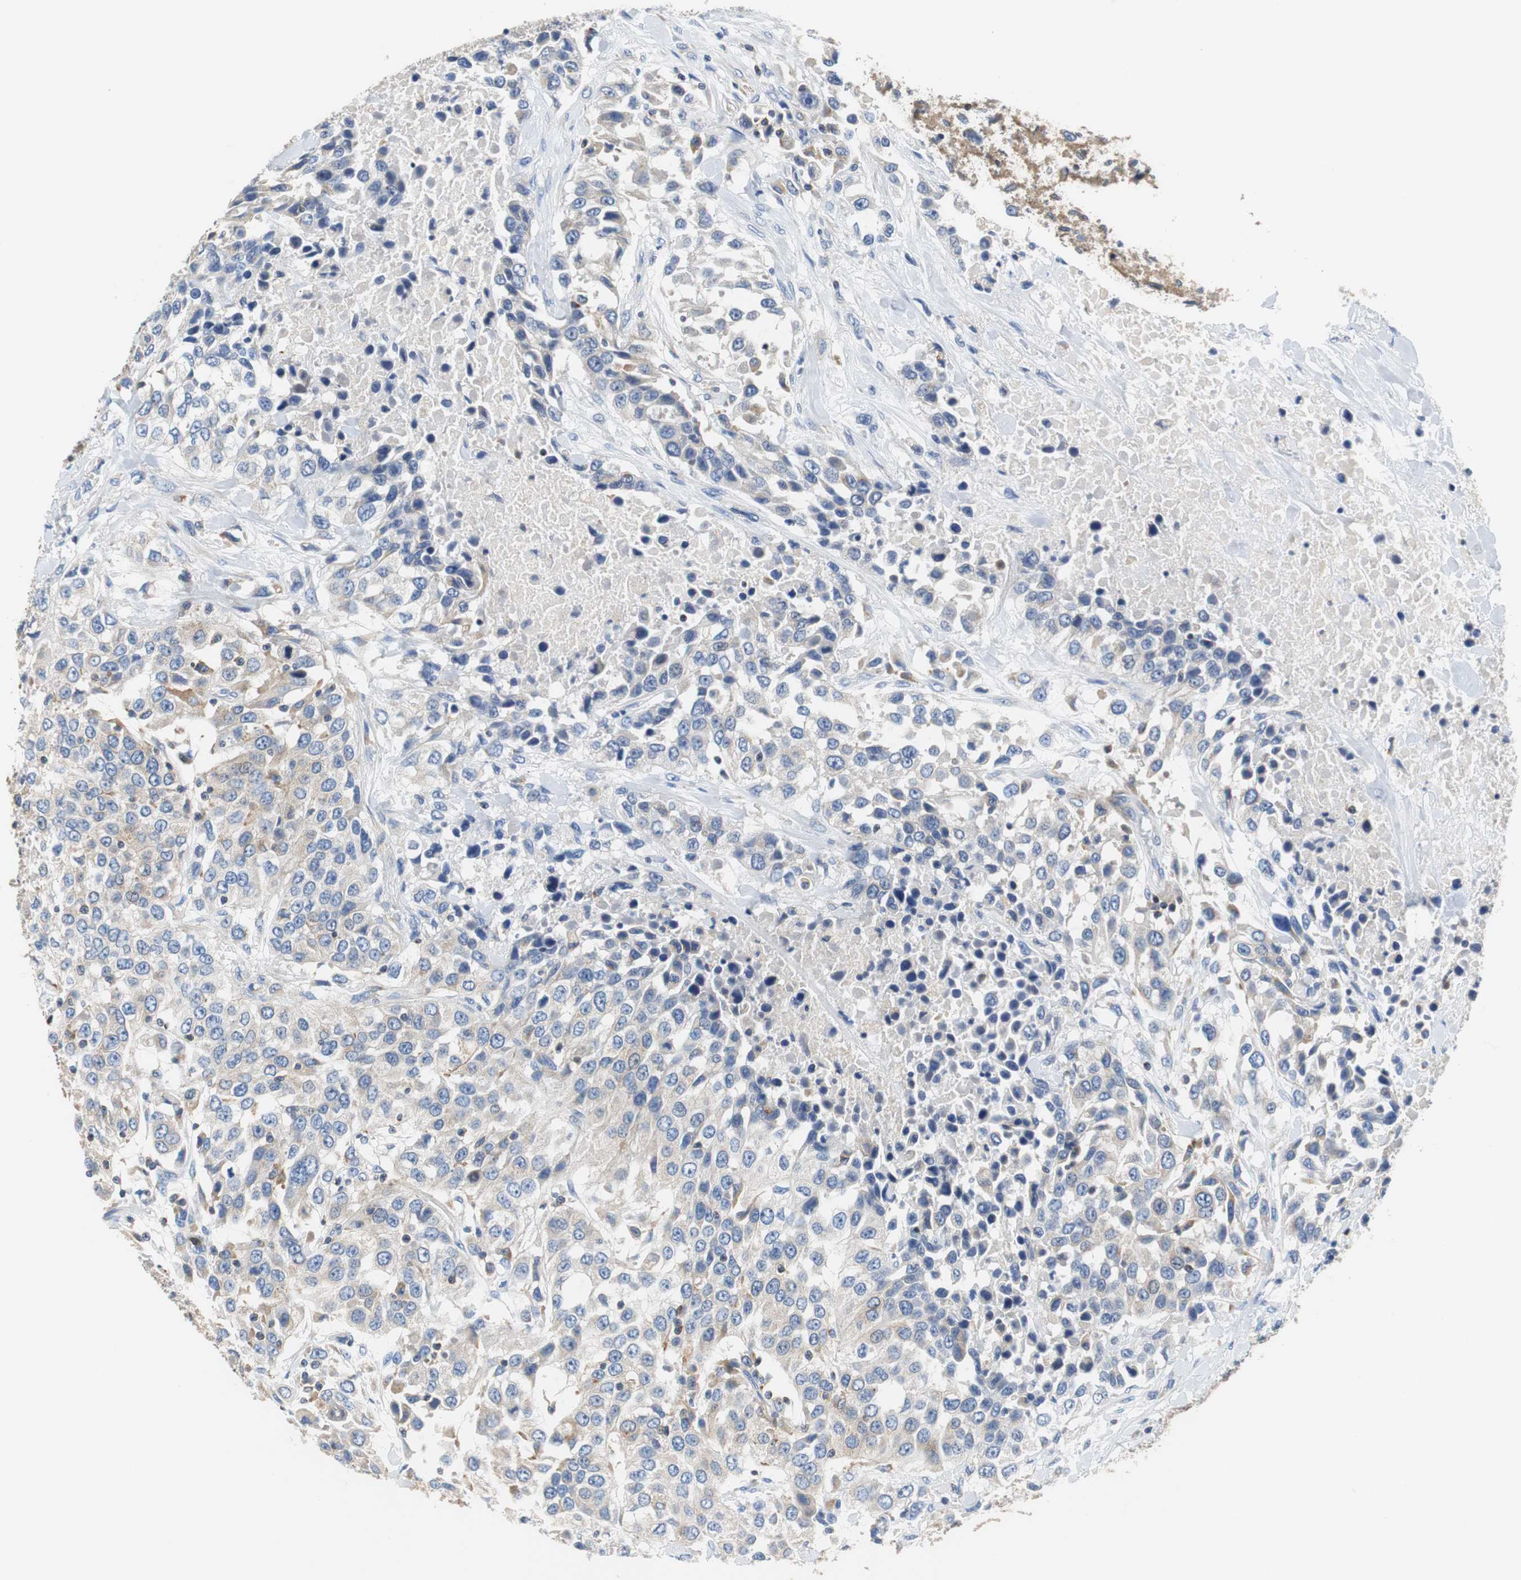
{"staining": {"intensity": "weak", "quantity": "<25%", "location": "cytoplasmic/membranous"}, "tissue": "urothelial cancer", "cell_type": "Tumor cells", "image_type": "cancer", "snomed": [{"axis": "morphology", "description": "Urothelial carcinoma, High grade"}, {"axis": "topography", "description": "Urinary bladder"}], "caption": "A high-resolution micrograph shows IHC staining of urothelial cancer, which demonstrates no significant expression in tumor cells.", "gene": "VAMP8", "patient": {"sex": "female", "age": 80}}